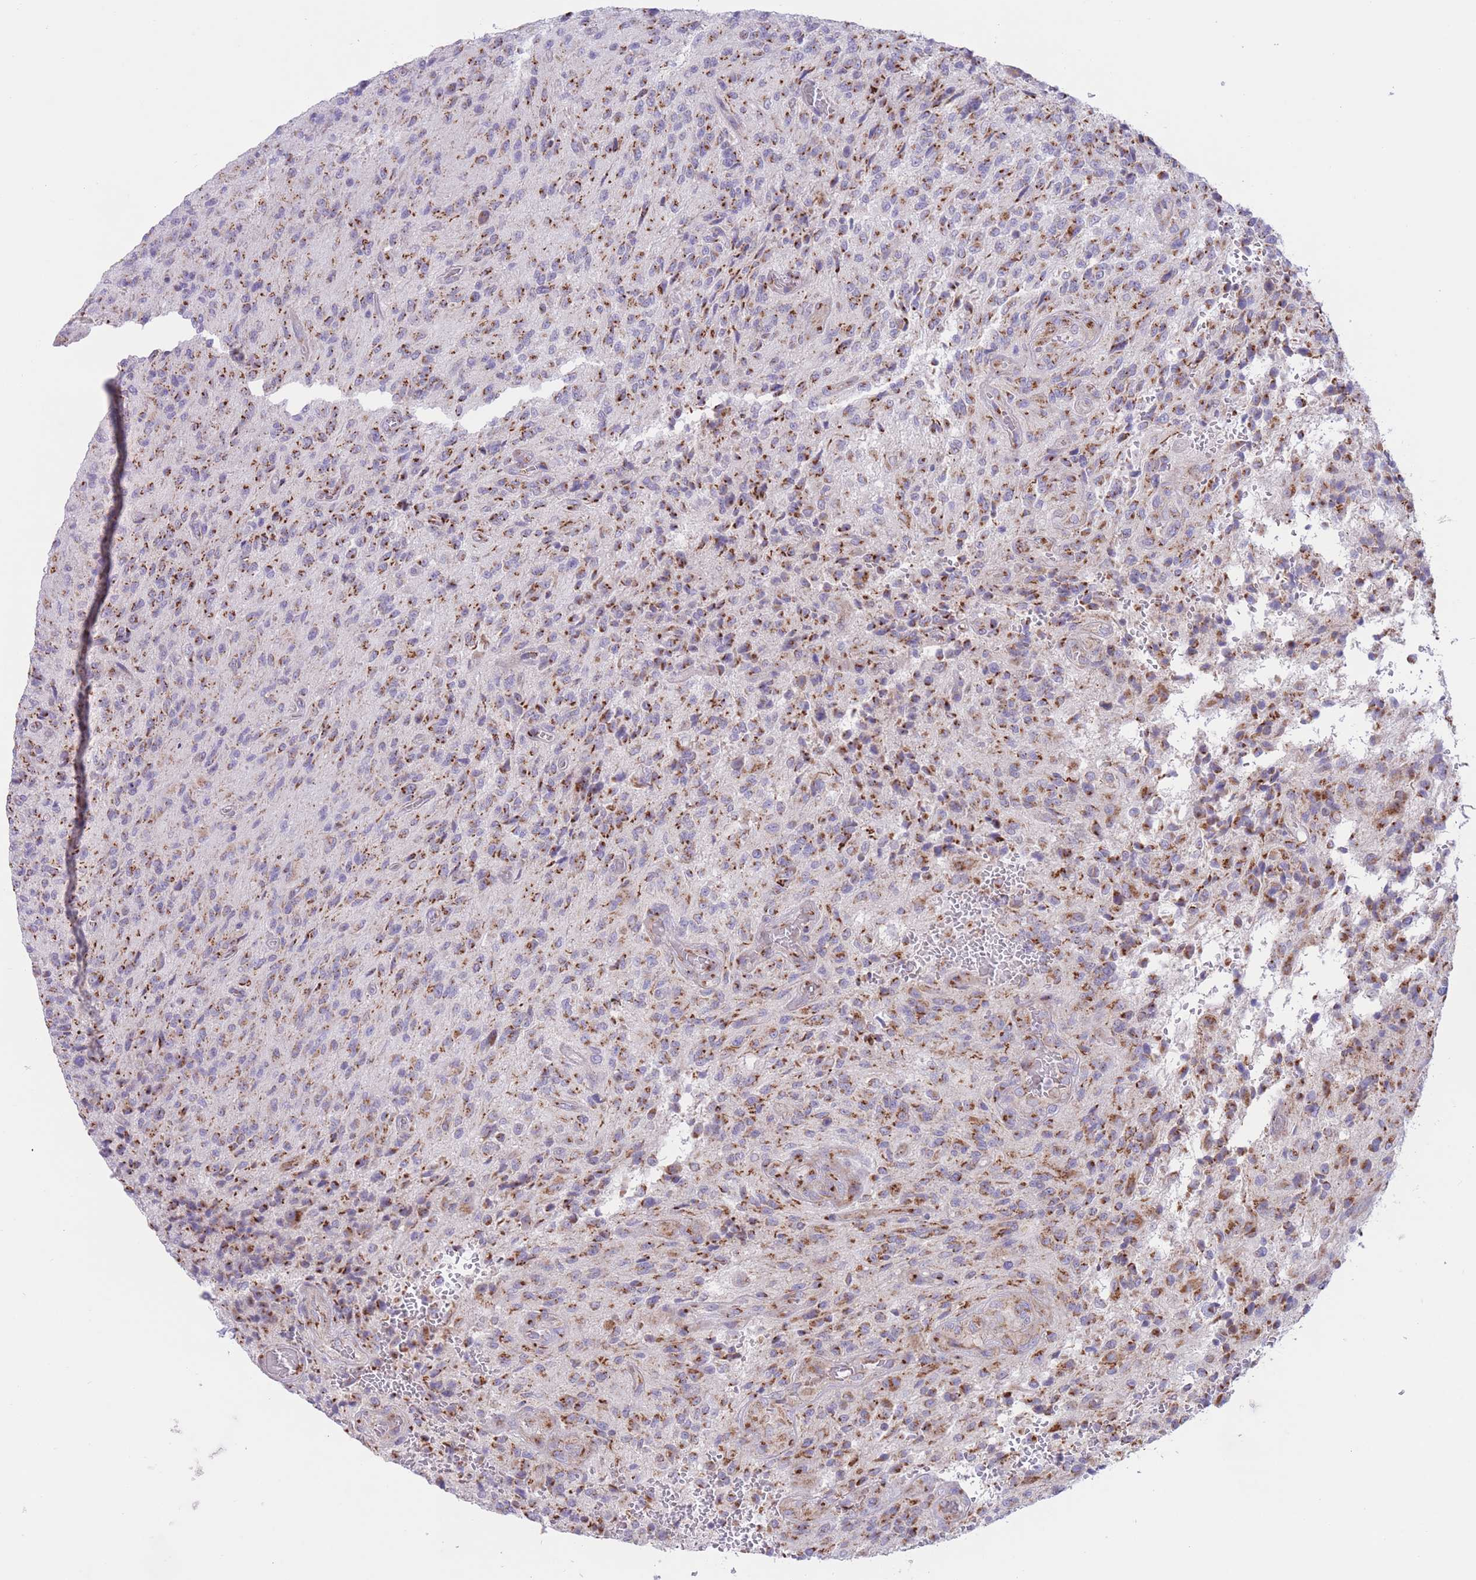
{"staining": {"intensity": "strong", "quantity": "25%-75%", "location": "cytoplasmic/membranous"}, "tissue": "glioma", "cell_type": "Tumor cells", "image_type": "cancer", "snomed": [{"axis": "morphology", "description": "Normal tissue, NOS"}, {"axis": "morphology", "description": "Glioma, malignant, High grade"}, {"axis": "topography", "description": "Cerebral cortex"}], "caption": "The image reveals staining of high-grade glioma (malignant), revealing strong cytoplasmic/membranous protein positivity (brown color) within tumor cells.", "gene": "MPND", "patient": {"sex": "male", "age": 56}}